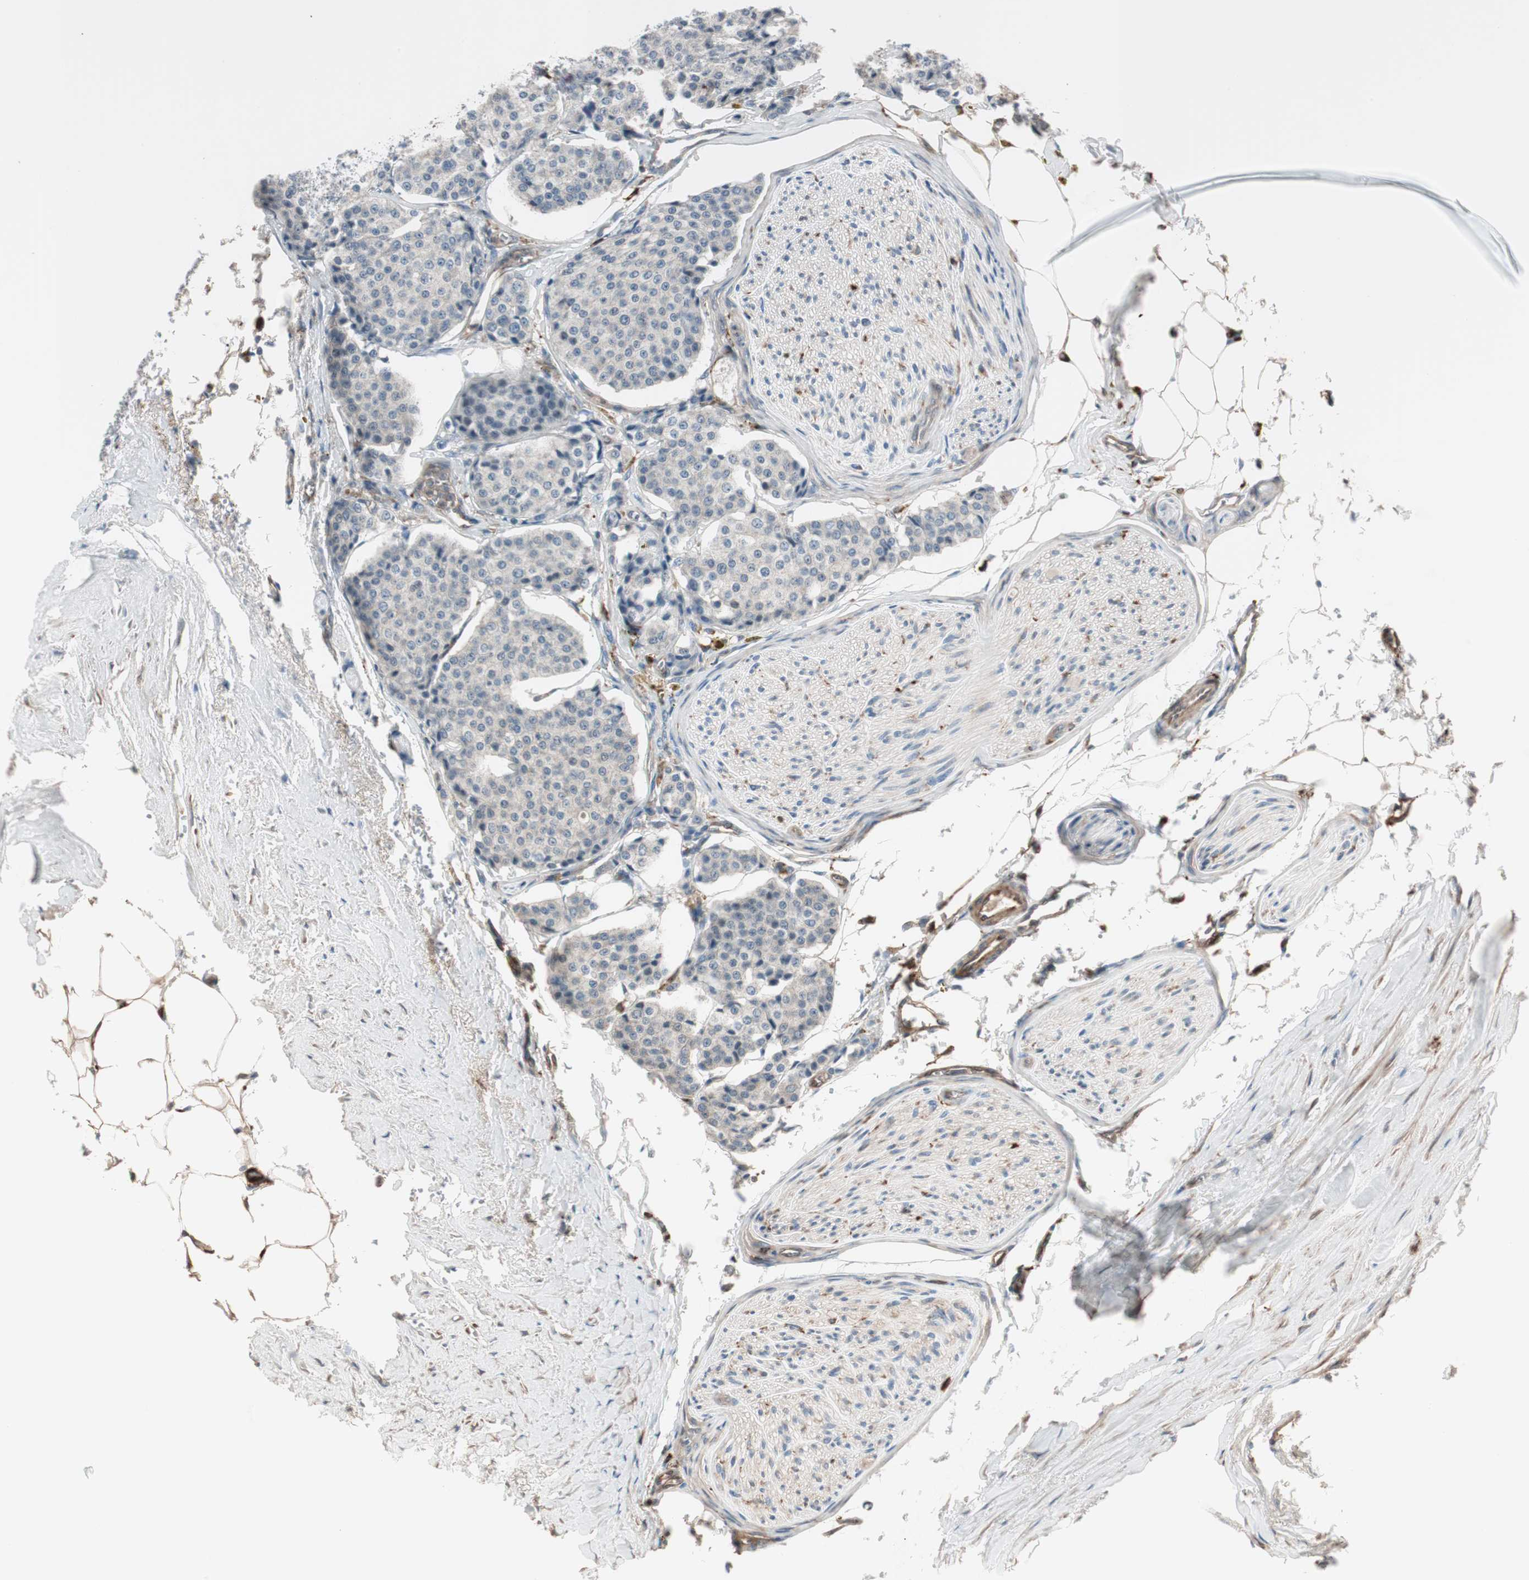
{"staining": {"intensity": "weak", "quantity": ">75%", "location": "cytoplasmic/membranous"}, "tissue": "carcinoid", "cell_type": "Tumor cells", "image_type": "cancer", "snomed": [{"axis": "morphology", "description": "Carcinoid, malignant, NOS"}, {"axis": "topography", "description": "Colon"}], "caption": "Human carcinoid (malignant) stained with a protein marker reveals weak staining in tumor cells.", "gene": "STAB1", "patient": {"sex": "female", "age": 61}}